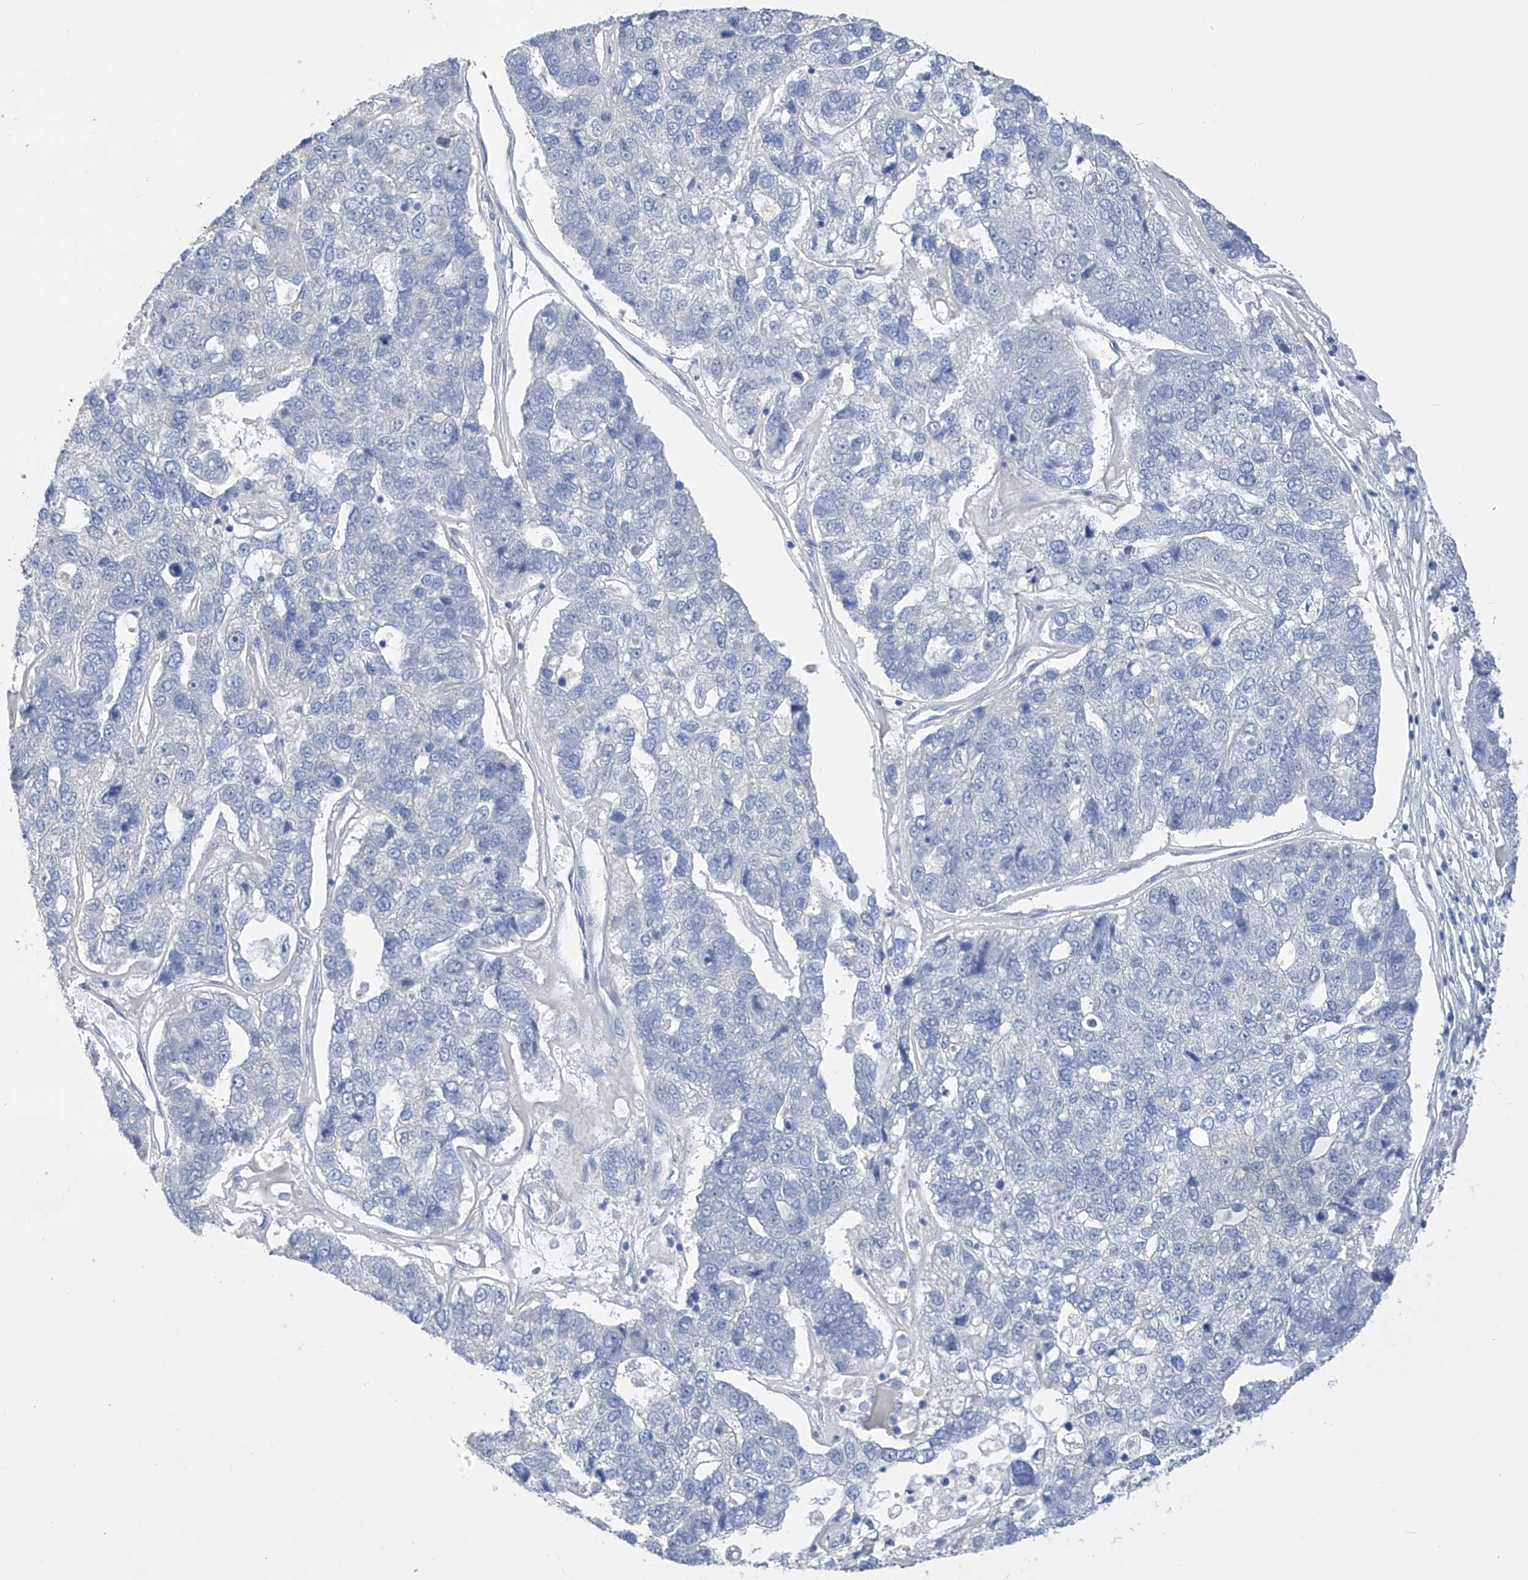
{"staining": {"intensity": "negative", "quantity": "none", "location": "none"}, "tissue": "pancreatic cancer", "cell_type": "Tumor cells", "image_type": "cancer", "snomed": [{"axis": "morphology", "description": "Adenocarcinoma, NOS"}, {"axis": "topography", "description": "Pancreas"}], "caption": "IHC image of neoplastic tissue: pancreatic cancer stained with DAB (3,3'-diaminobenzidine) displays no significant protein expression in tumor cells. (Stains: DAB immunohistochemistry with hematoxylin counter stain, Microscopy: brightfield microscopy at high magnification).", "gene": "ADRA1A", "patient": {"sex": "female", "age": 61}}